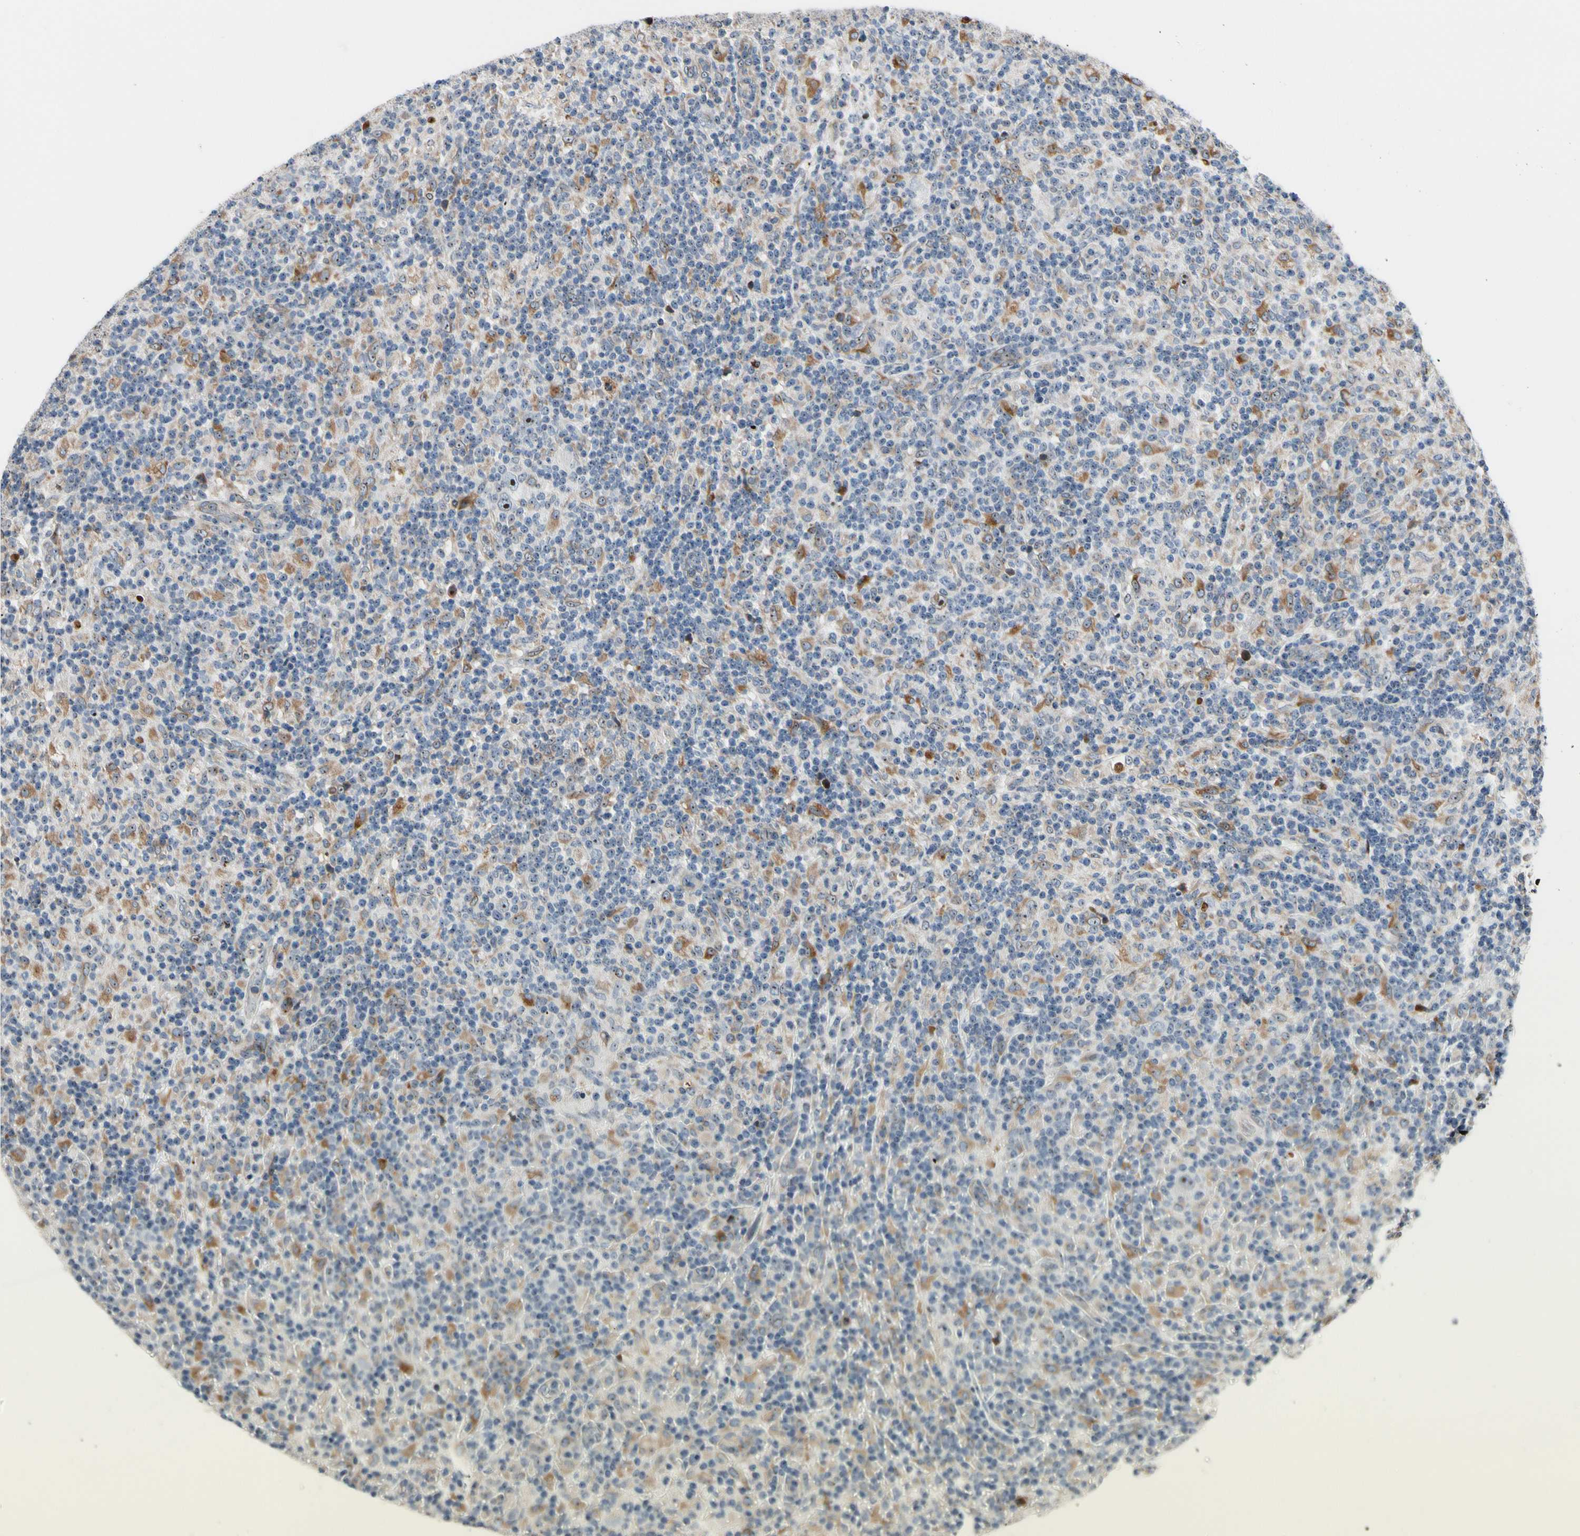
{"staining": {"intensity": "moderate", "quantity": ">75%", "location": "cytoplasmic/membranous,nuclear"}, "tissue": "lymphoma", "cell_type": "Tumor cells", "image_type": "cancer", "snomed": [{"axis": "morphology", "description": "Hodgkin's disease, NOS"}, {"axis": "topography", "description": "Lymph node"}], "caption": "Brown immunohistochemical staining in human Hodgkin's disease exhibits moderate cytoplasmic/membranous and nuclear positivity in approximately >75% of tumor cells. The staining is performed using DAB (3,3'-diaminobenzidine) brown chromogen to label protein expression. The nuclei are counter-stained blue using hematoxylin.", "gene": "TMED7", "patient": {"sex": "male", "age": 70}}